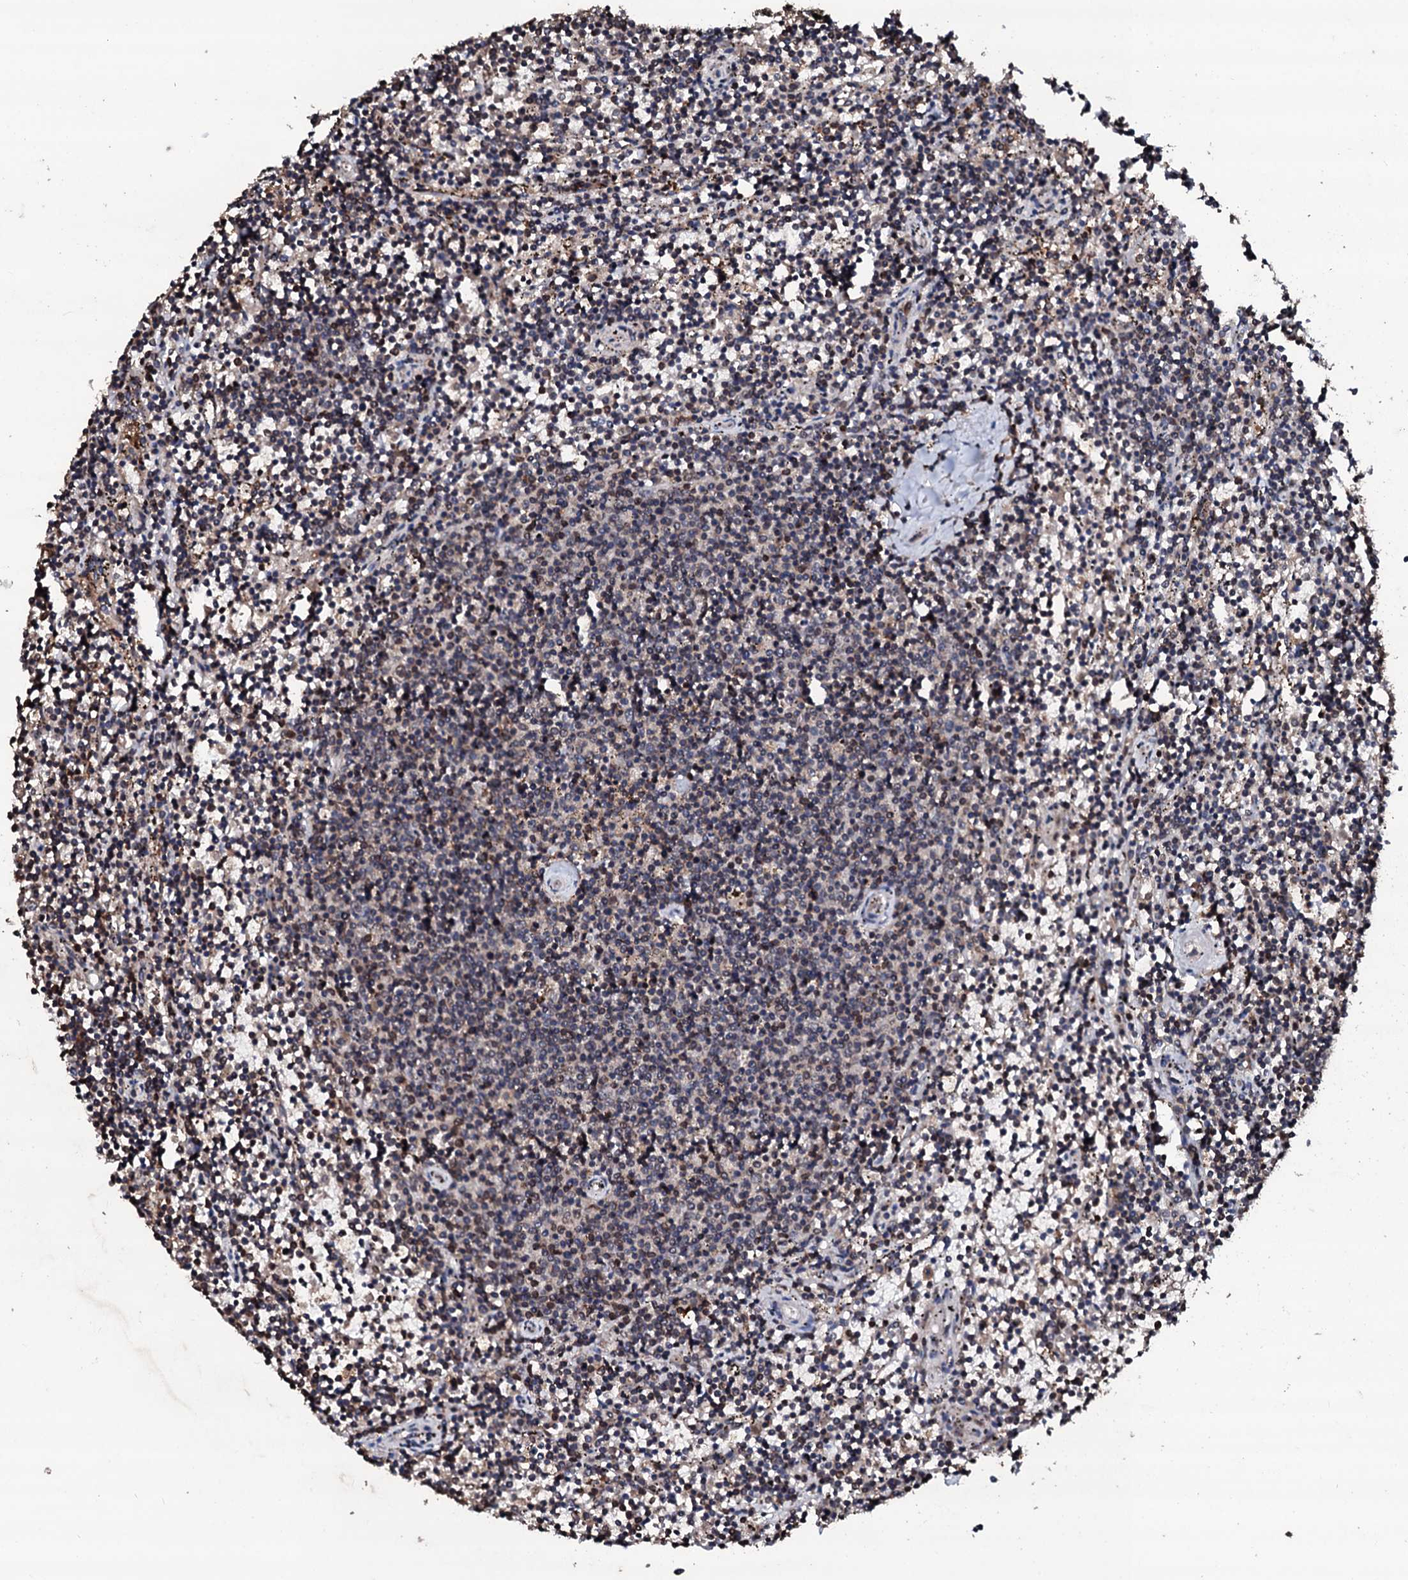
{"staining": {"intensity": "weak", "quantity": "25%-75%", "location": "cytoplasmic/membranous"}, "tissue": "lymphoma", "cell_type": "Tumor cells", "image_type": "cancer", "snomed": [{"axis": "morphology", "description": "Malignant lymphoma, non-Hodgkin's type, Low grade"}, {"axis": "topography", "description": "Spleen"}], "caption": "An IHC image of neoplastic tissue is shown. Protein staining in brown labels weak cytoplasmic/membranous positivity in lymphoma within tumor cells.", "gene": "SDHAF2", "patient": {"sex": "female", "age": 50}}